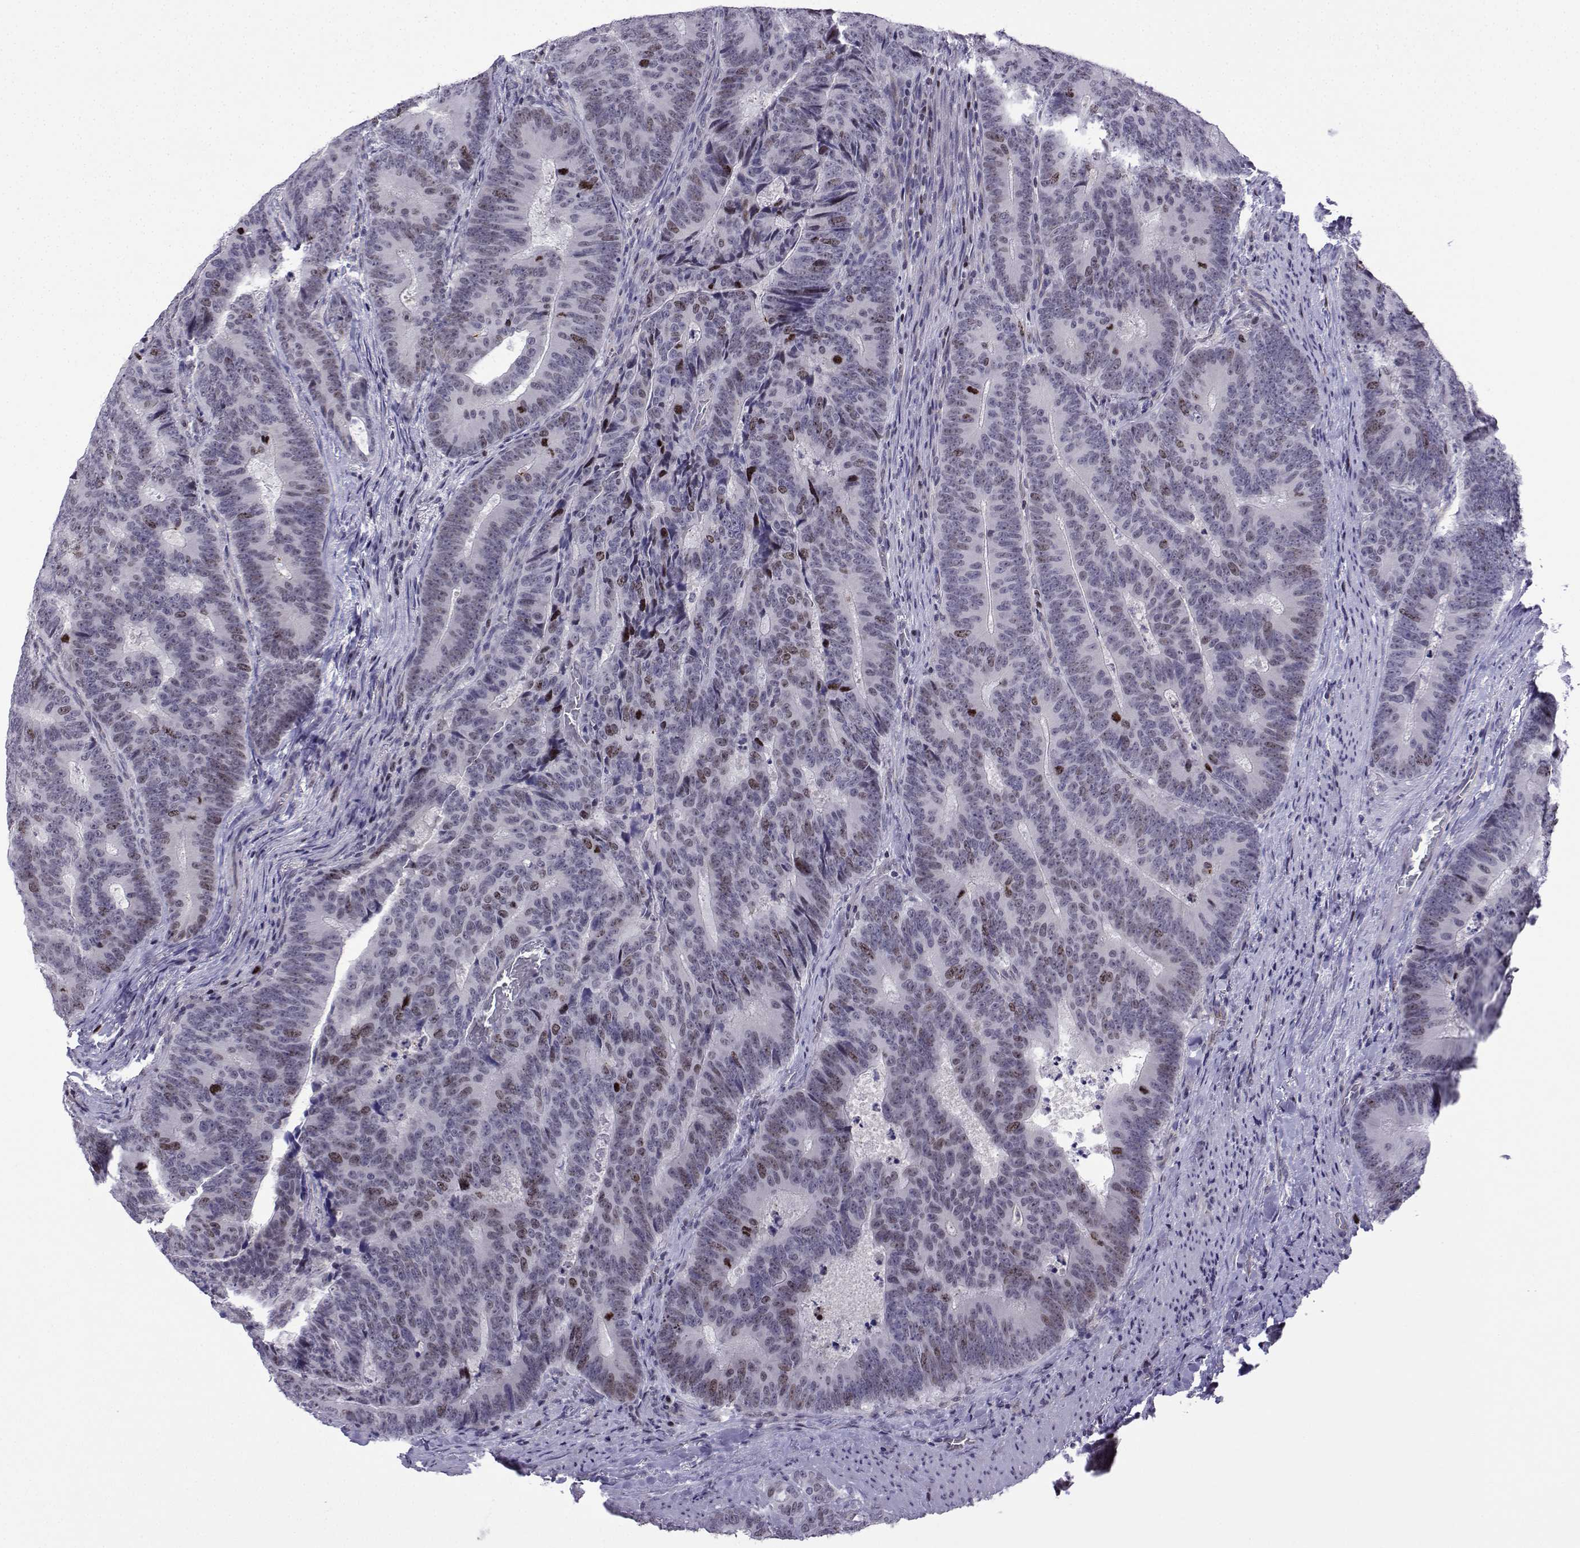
{"staining": {"intensity": "moderate", "quantity": "<25%", "location": "nuclear"}, "tissue": "colorectal cancer", "cell_type": "Tumor cells", "image_type": "cancer", "snomed": [{"axis": "morphology", "description": "Adenocarcinoma, NOS"}, {"axis": "topography", "description": "Colon"}], "caption": "Protein expression analysis of human colorectal cancer reveals moderate nuclear positivity in approximately <25% of tumor cells. (DAB IHC with brightfield microscopy, high magnification).", "gene": "INCENP", "patient": {"sex": "female", "age": 82}}